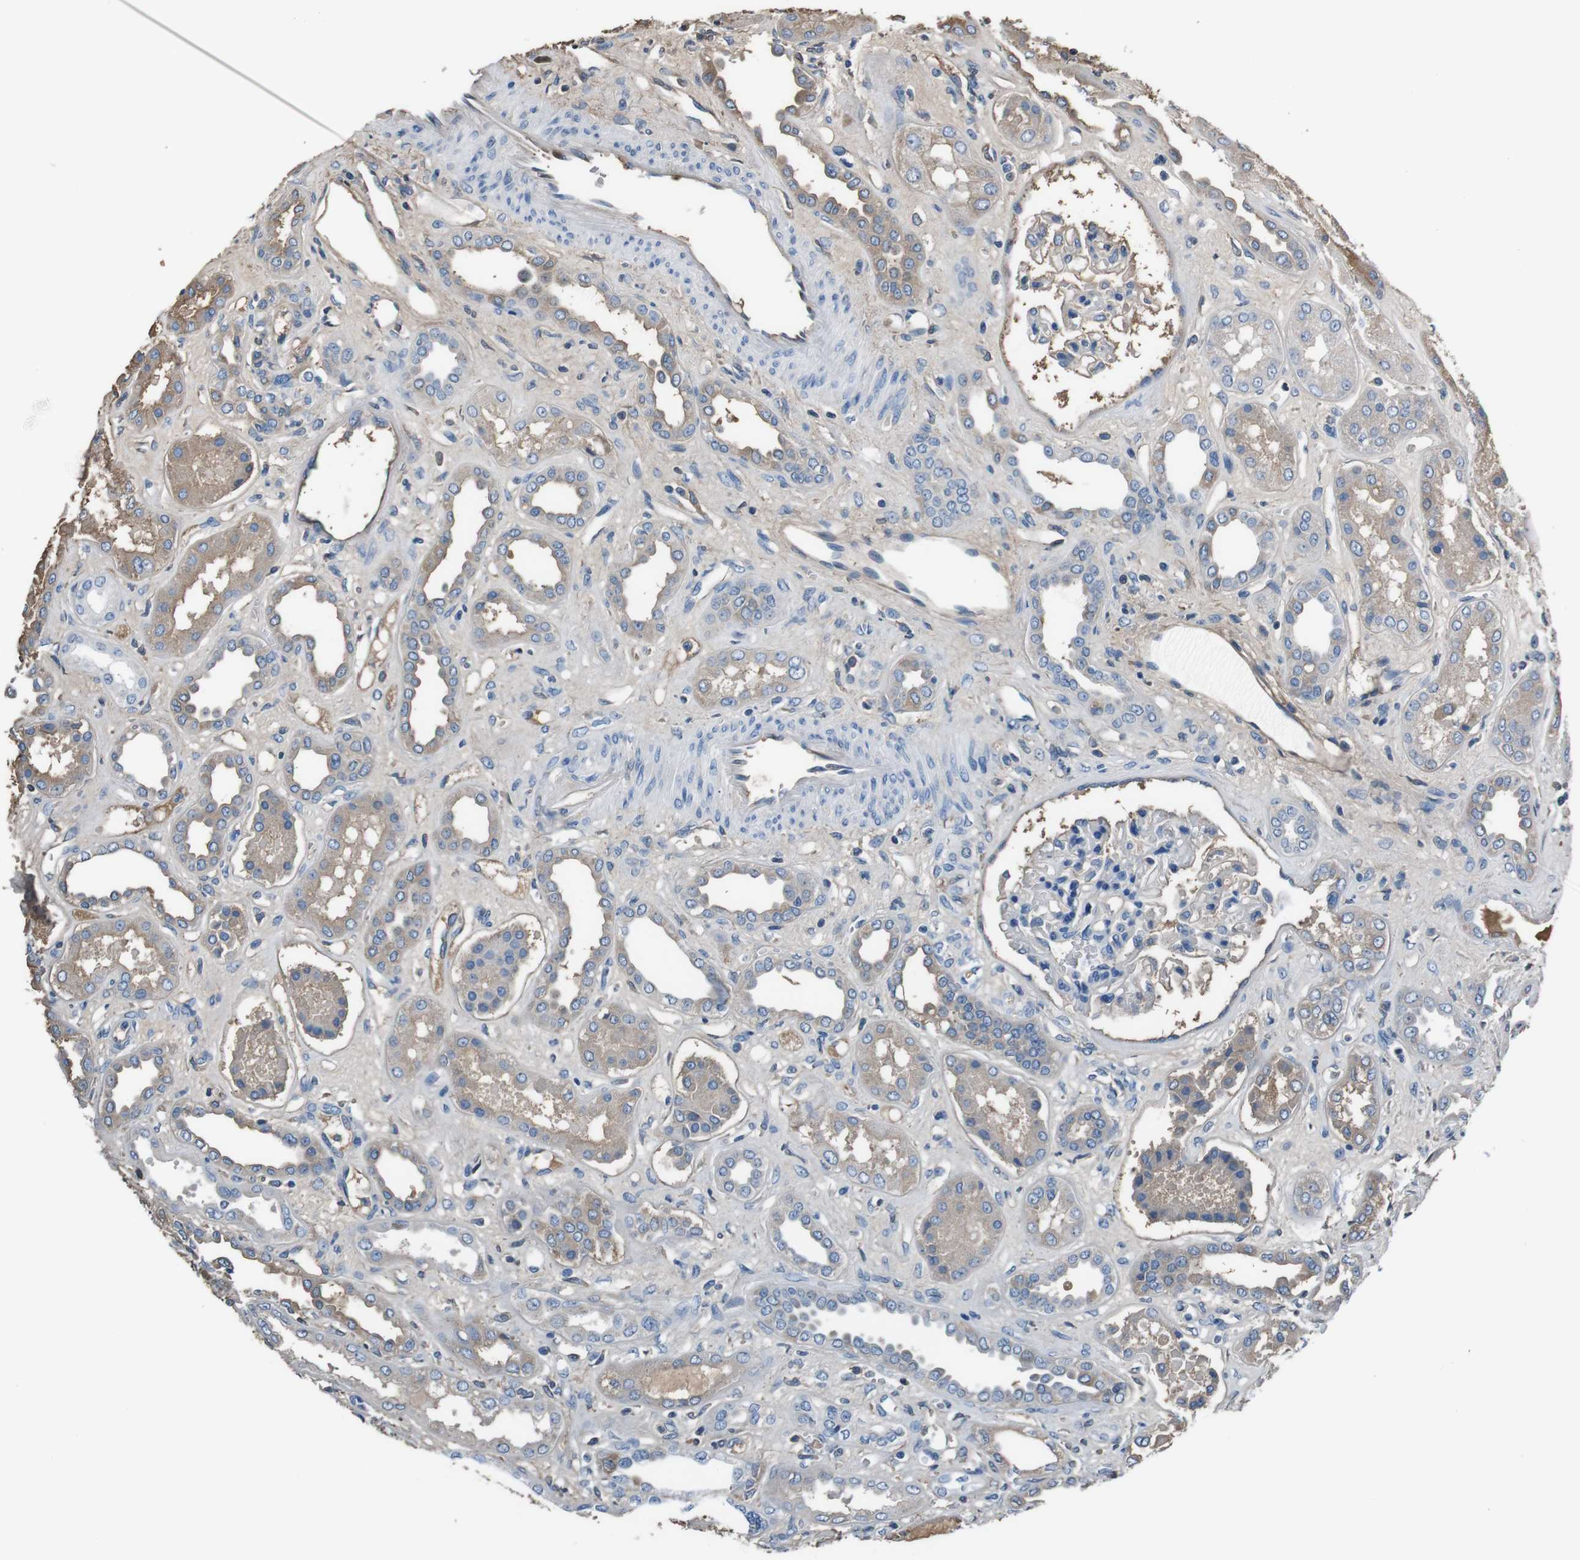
{"staining": {"intensity": "negative", "quantity": "none", "location": "none"}, "tissue": "kidney", "cell_type": "Cells in glomeruli", "image_type": "normal", "snomed": [{"axis": "morphology", "description": "Normal tissue, NOS"}, {"axis": "topography", "description": "Kidney"}], "caption": "Immunohistochemistry photomicrograph of normal kidney stained for a protein (brown), which reveals no staining in cells in glomeruli. (Brightfield microscopy of DAB immunohistochemistry at high magnification).", "gene": "LEP", "patient": {"sex": "male", "age": 59}}